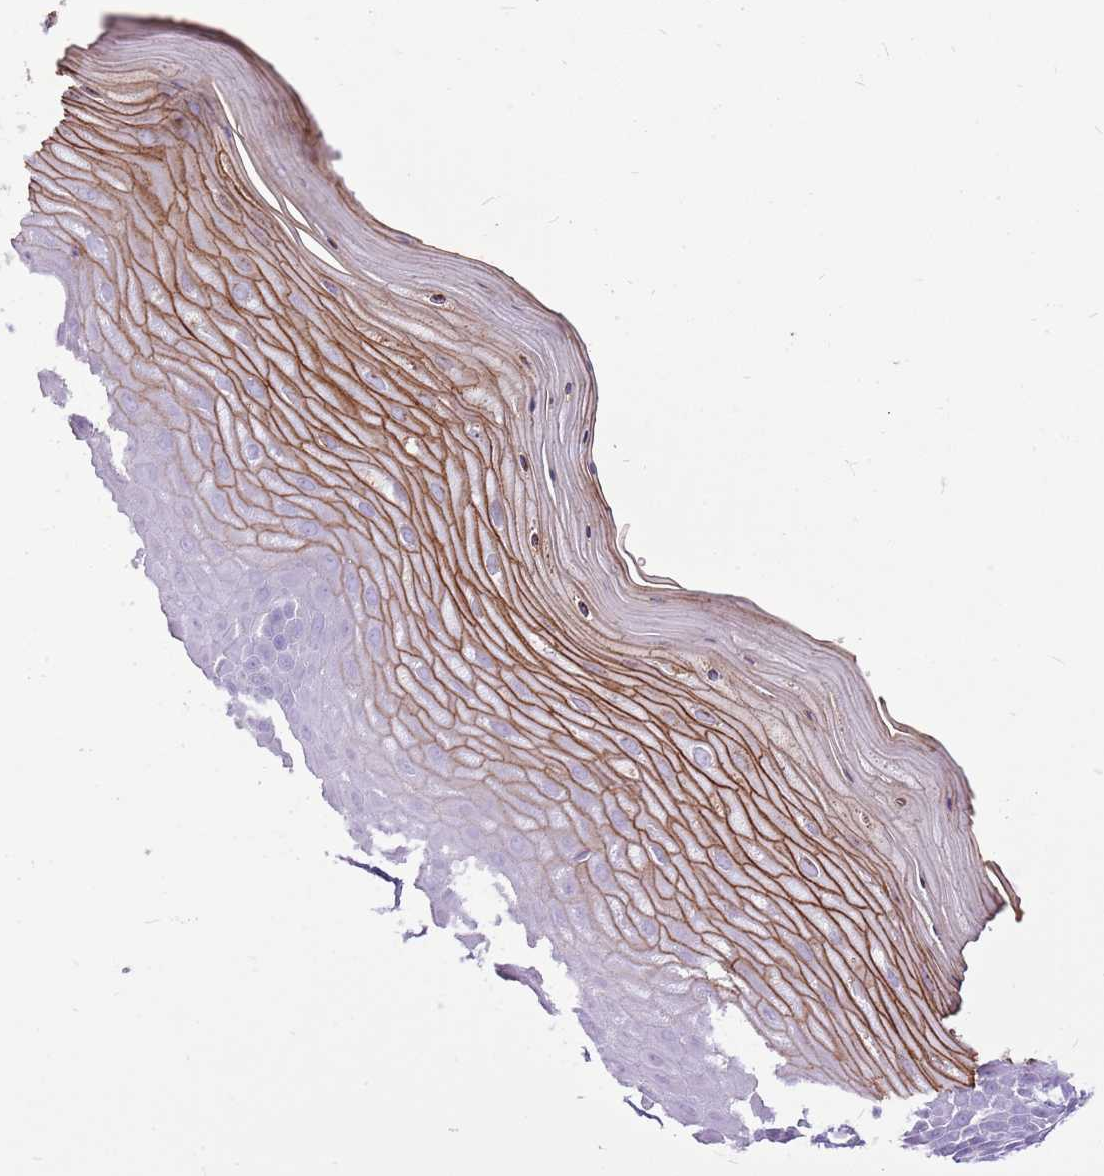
{"staining": {"intensity": "negative", "quantity": "none", "location": "none"}, "tissue": "cervix", "cell_type": "Glandular cells", "image_type": "normal", "snomed": [{"axis": "morphology", "description": "Normal tissue, NOS"}, {"axis": "topography", "description": "Cervix"}], "caption": "The immunohistochemistry histopathology image has no significant positivity in glandular cells of cervix. (Brightfield microscopy of DAB immunohistochemistry at high magnification).", "gene": "CNFN", "patient": {"sex": "female", "age": 55}}